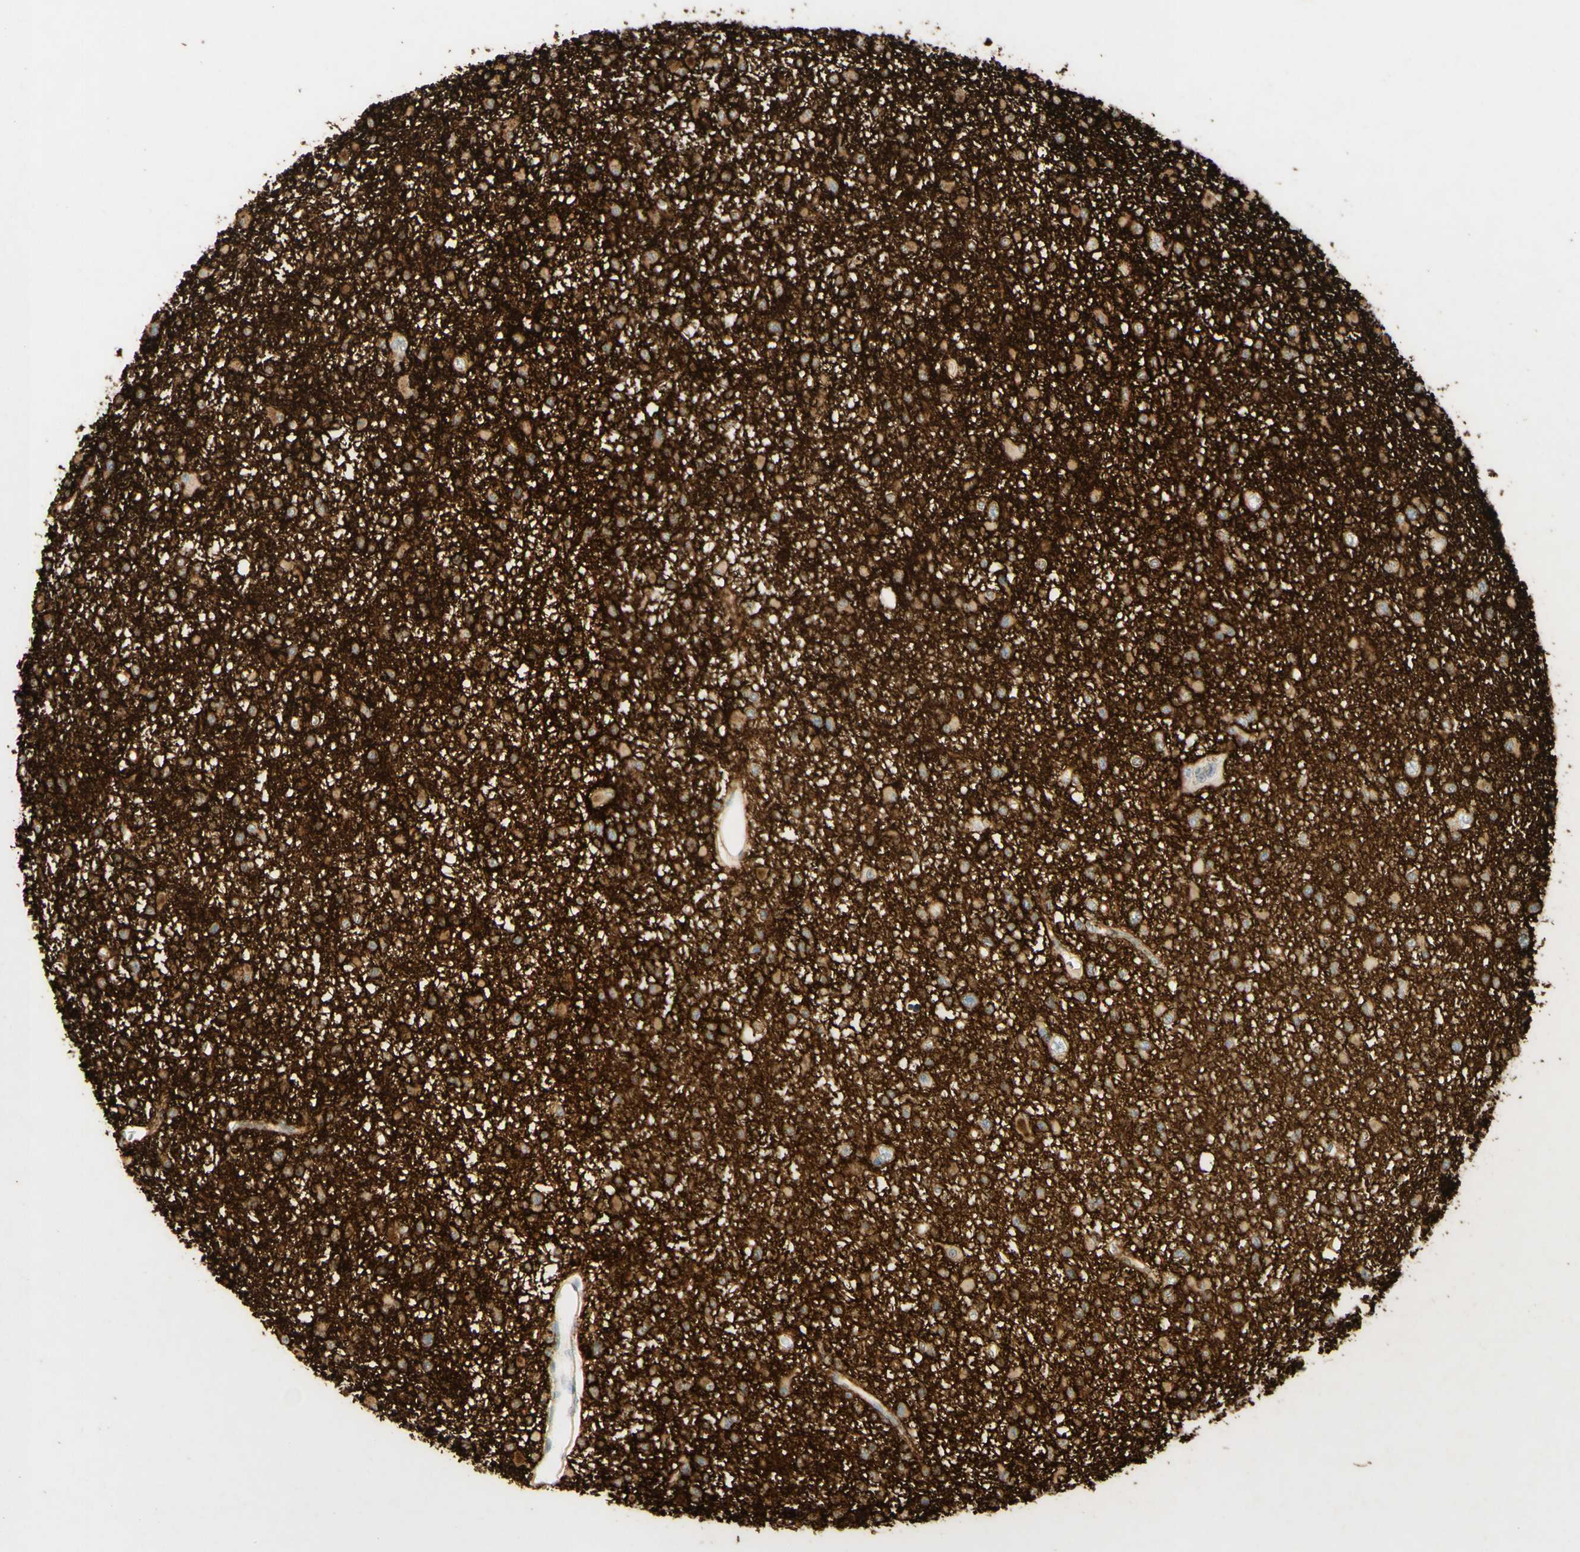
{"staining": {"intensity": "weak", "quantity": ">75%", "location": "cytoplasmic/membranous"}, "tissue": "glioma", "cell_type": "Tumor cells", "image_type": "cancer", "snomed": [{"axis": "morphology", "description": "Glioma, malignant, Low grade"}, {"axis": "topography", "description": "Brain"}], "caption": "Weak cytoplasmic/membranous positivity for a protein is appreciated in about >75% of tumor cells of malignant low-grade glioma using immunohistochemistry.", "gene": "TNN", "patient": {"sex": "female", "age": 22}}